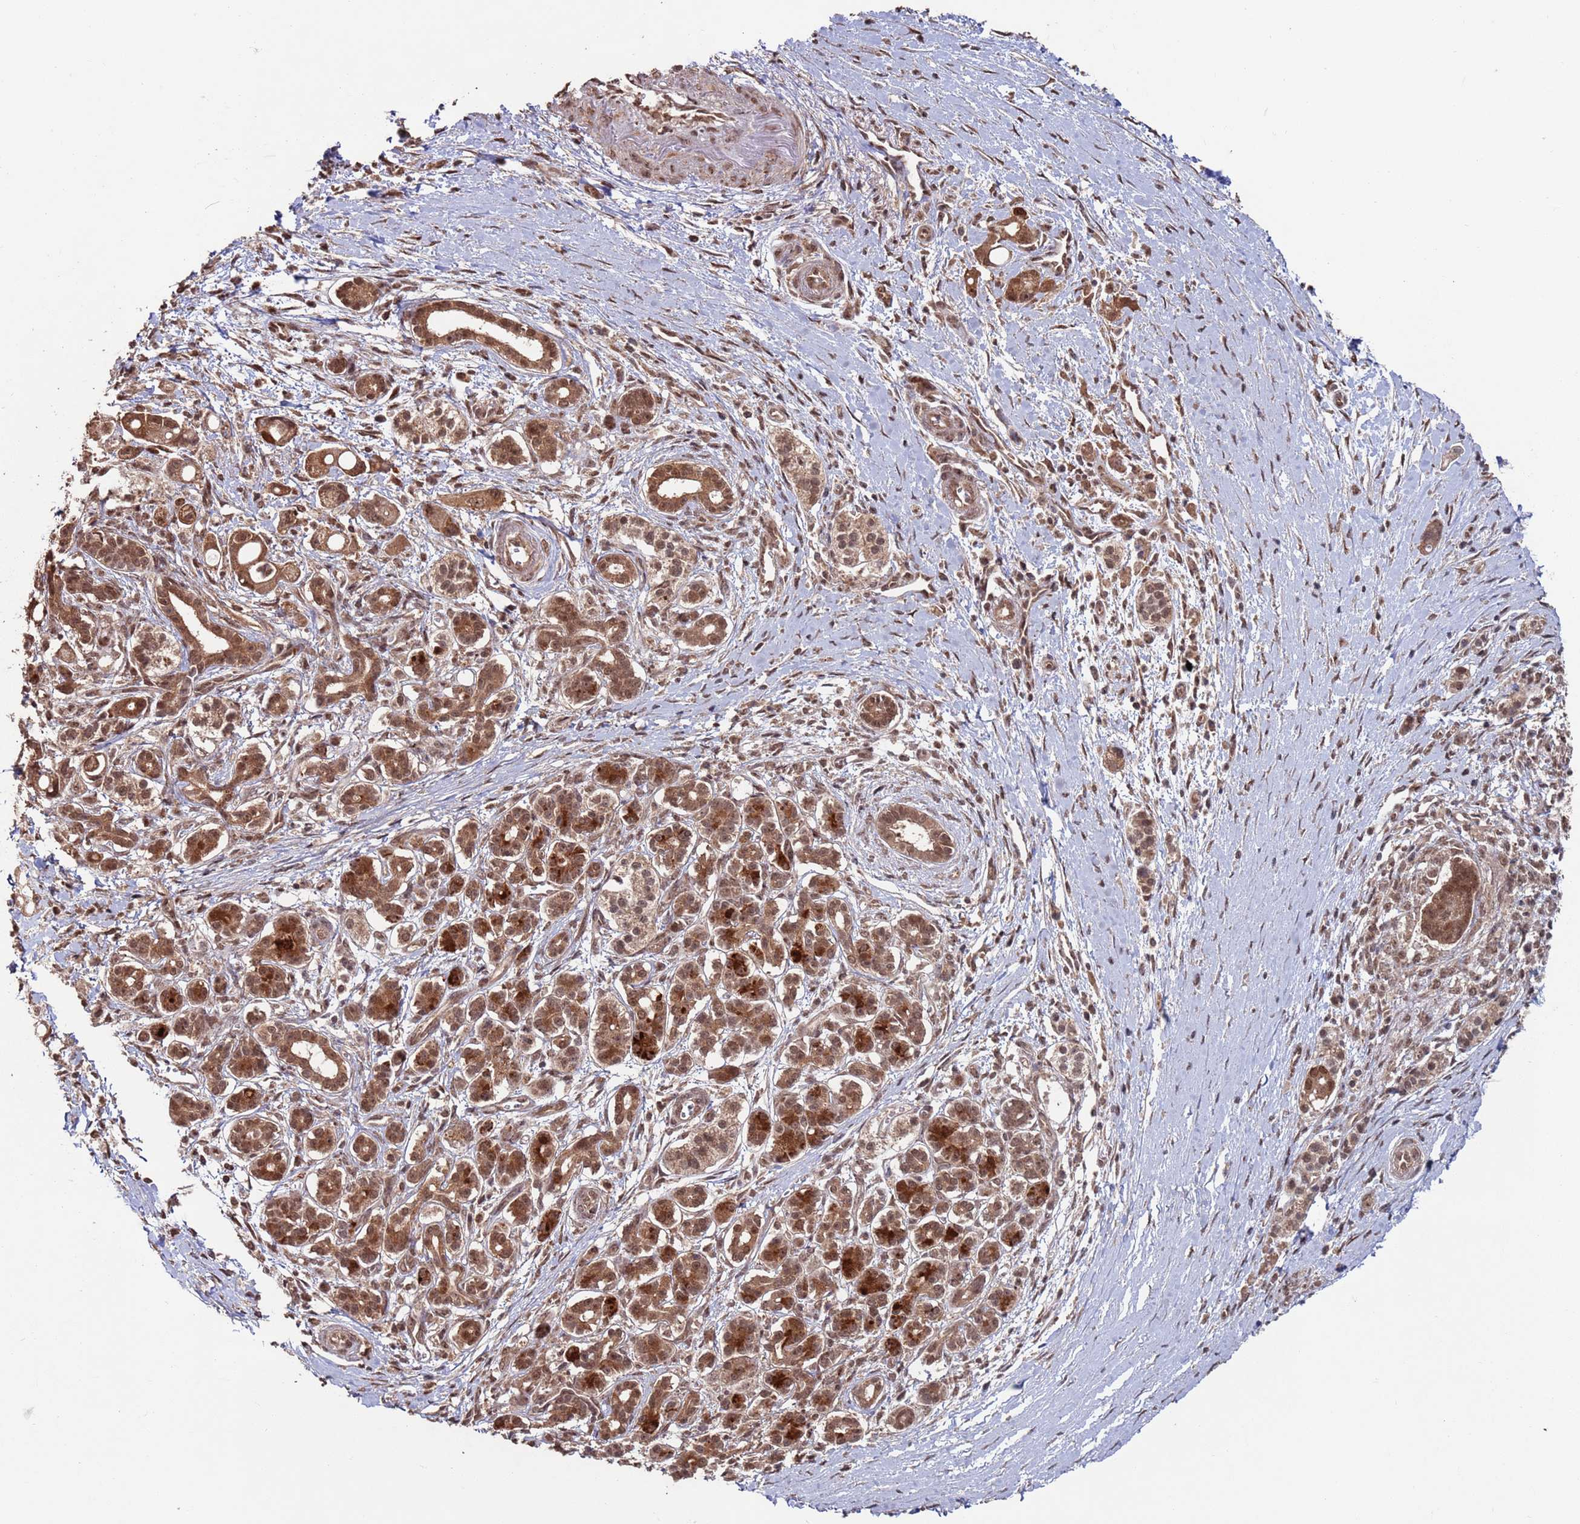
{"staining": {"intensity": "moderate", "quantity": ">75%", "location": "cytoplasmic/membranous,nuclear"}, "tissue": "pancreatic cancer", "cell_type": "Tumor cells", "image_type": "cancer", "snomed": [{"axis": "morphology", "description": "Adenocarcinoma, NOS"}, {"axis": "topography", "description": "Pancreas"}], "caption": "Immunohistochemical staining of human pancreatic cancer (adenocarcinoma) shows moderate cytoplasmic/membranous and nuclear protein expression in about >75% of tumor cells. (DAB IHC, brown staining for protein, blue staining for nuclei).", "gene": "PRR7", "patient": {"sex": "male", "age": 68}}